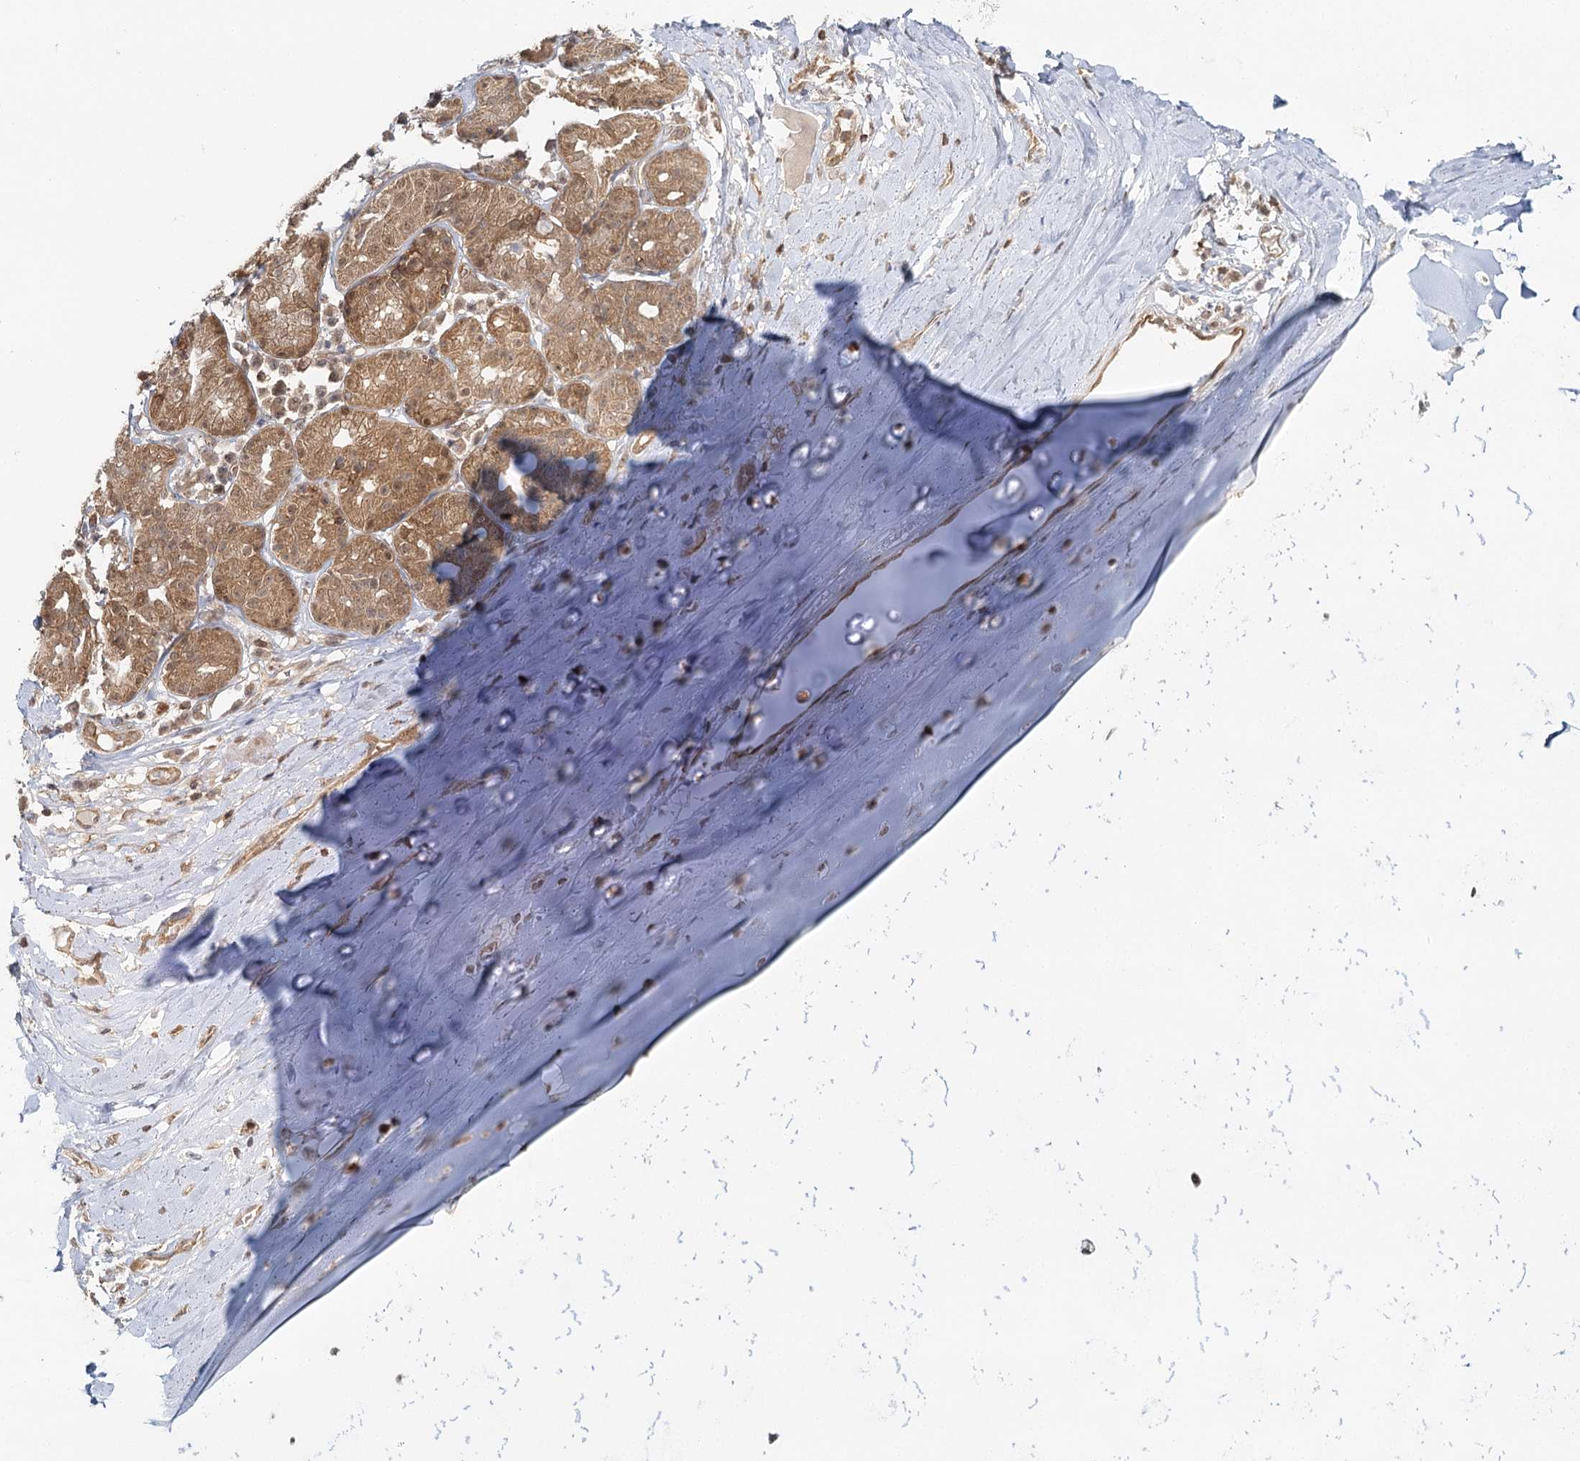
{"staining": {"intensity": "negative", "quantity": "none", "location": "none"}, "tissue": "adipose tissue", "cell_type": "Adipocytes", "image_type": "normal", "snomed": [{"axis": "morphology", "description": "Normal tissue, NOS"}, {"axis": "morphology", "description": "Basal cell carcinoma"}, {"axis": "topography", "description": "Cartilage tissue"}, {"axis": "topography", "description": "Nasopharynx"}, {"axis": "topography", "description": "Oral tissue"}], "caption": "High power microscopy micrograph of an IHC micrograph of benign adipose tissue, revealing no significant staining in adipocytes.", "gene": "FAM120B", "patient": {"sex": "female", "age": 77}}